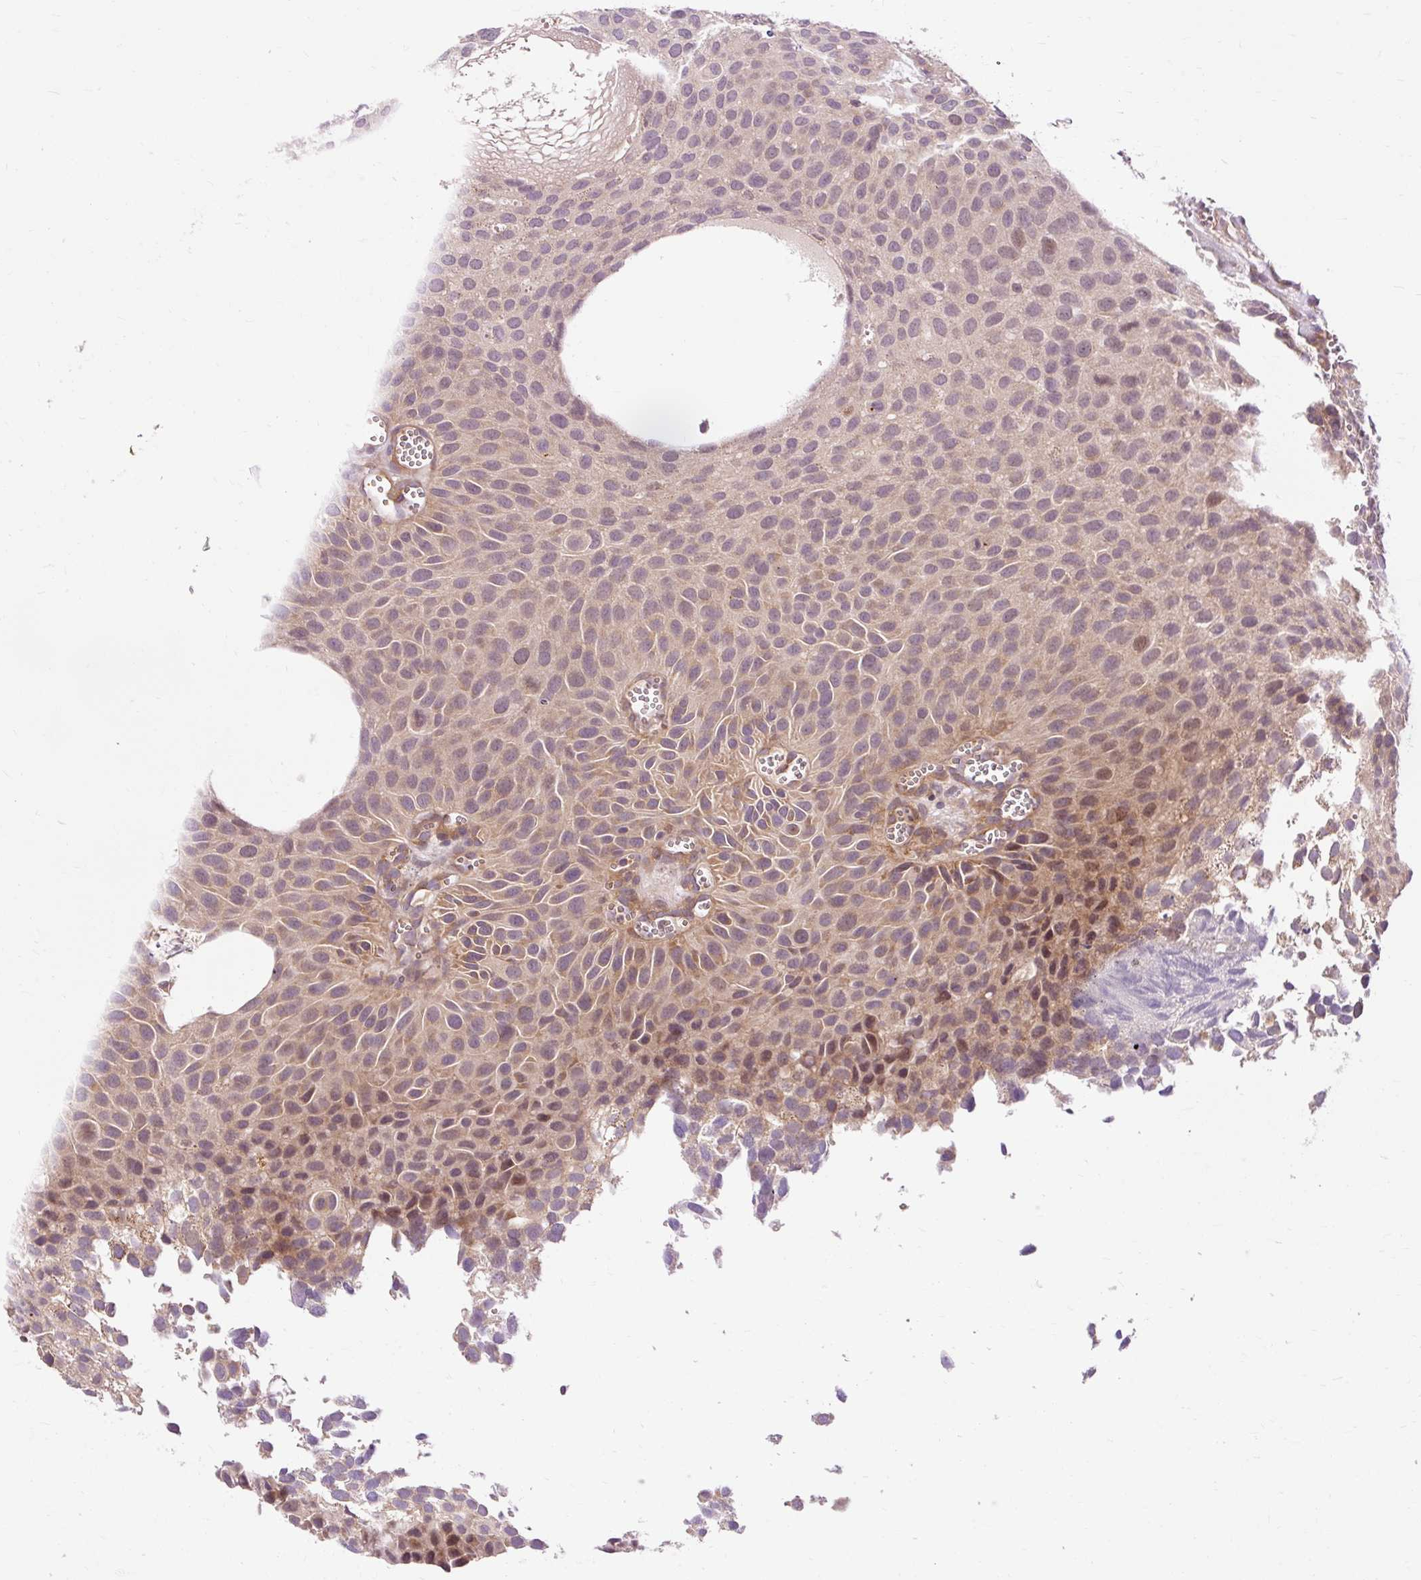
{"staining": {"intensity": "weak", "quantity": "25%-75%", "location": "cytoplasmic/membranous,nuclear"}, "tissue": "urothelial cancer", "cell_type": "Tumor cells", "image_type": "cancer", "snomed": [{"axis": "morphology", "description": "Urothelial carcinoma, Low grade"}, {"axis": "topography", "description": "Urinary bladder"}], "caption": "Urothelial cancer stained for a protein displays weak cytoplasmic/membranous and nuclear positivity in tumor cells.", "gene": "RIPOR3", "patient": {"sex": "male", "age": 88}}